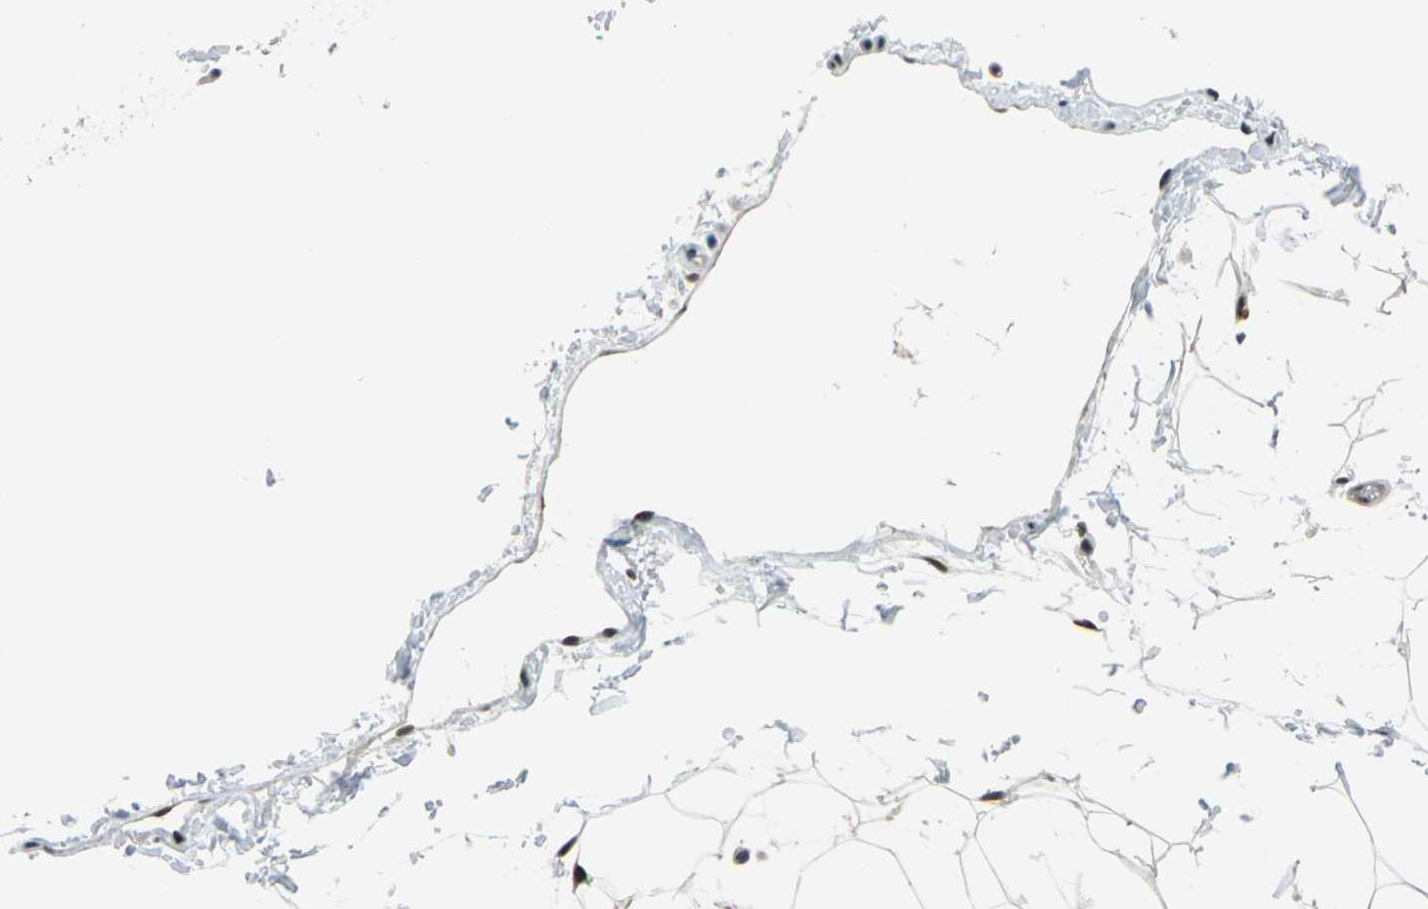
{"staining": {"intensity": "strong", "quantity": ">75%", "location": "nuclear"}, "tissue": "adipose tissue", "cell_type": "Adipocytes", "image_type": "normal", "snomed": [{"axis": "morphology", "description": "Normal tissue, NOS"}, {"axis": "topography", "description": "Soft tissue"}], "caption": "About >75% of adipocytes in normal human adipose tissue show strong nuclear protein staining as visualized by brown immunohistochemical staining.", "gene": "POLR3K", "patient": {"sex": "male", "age": 72}}